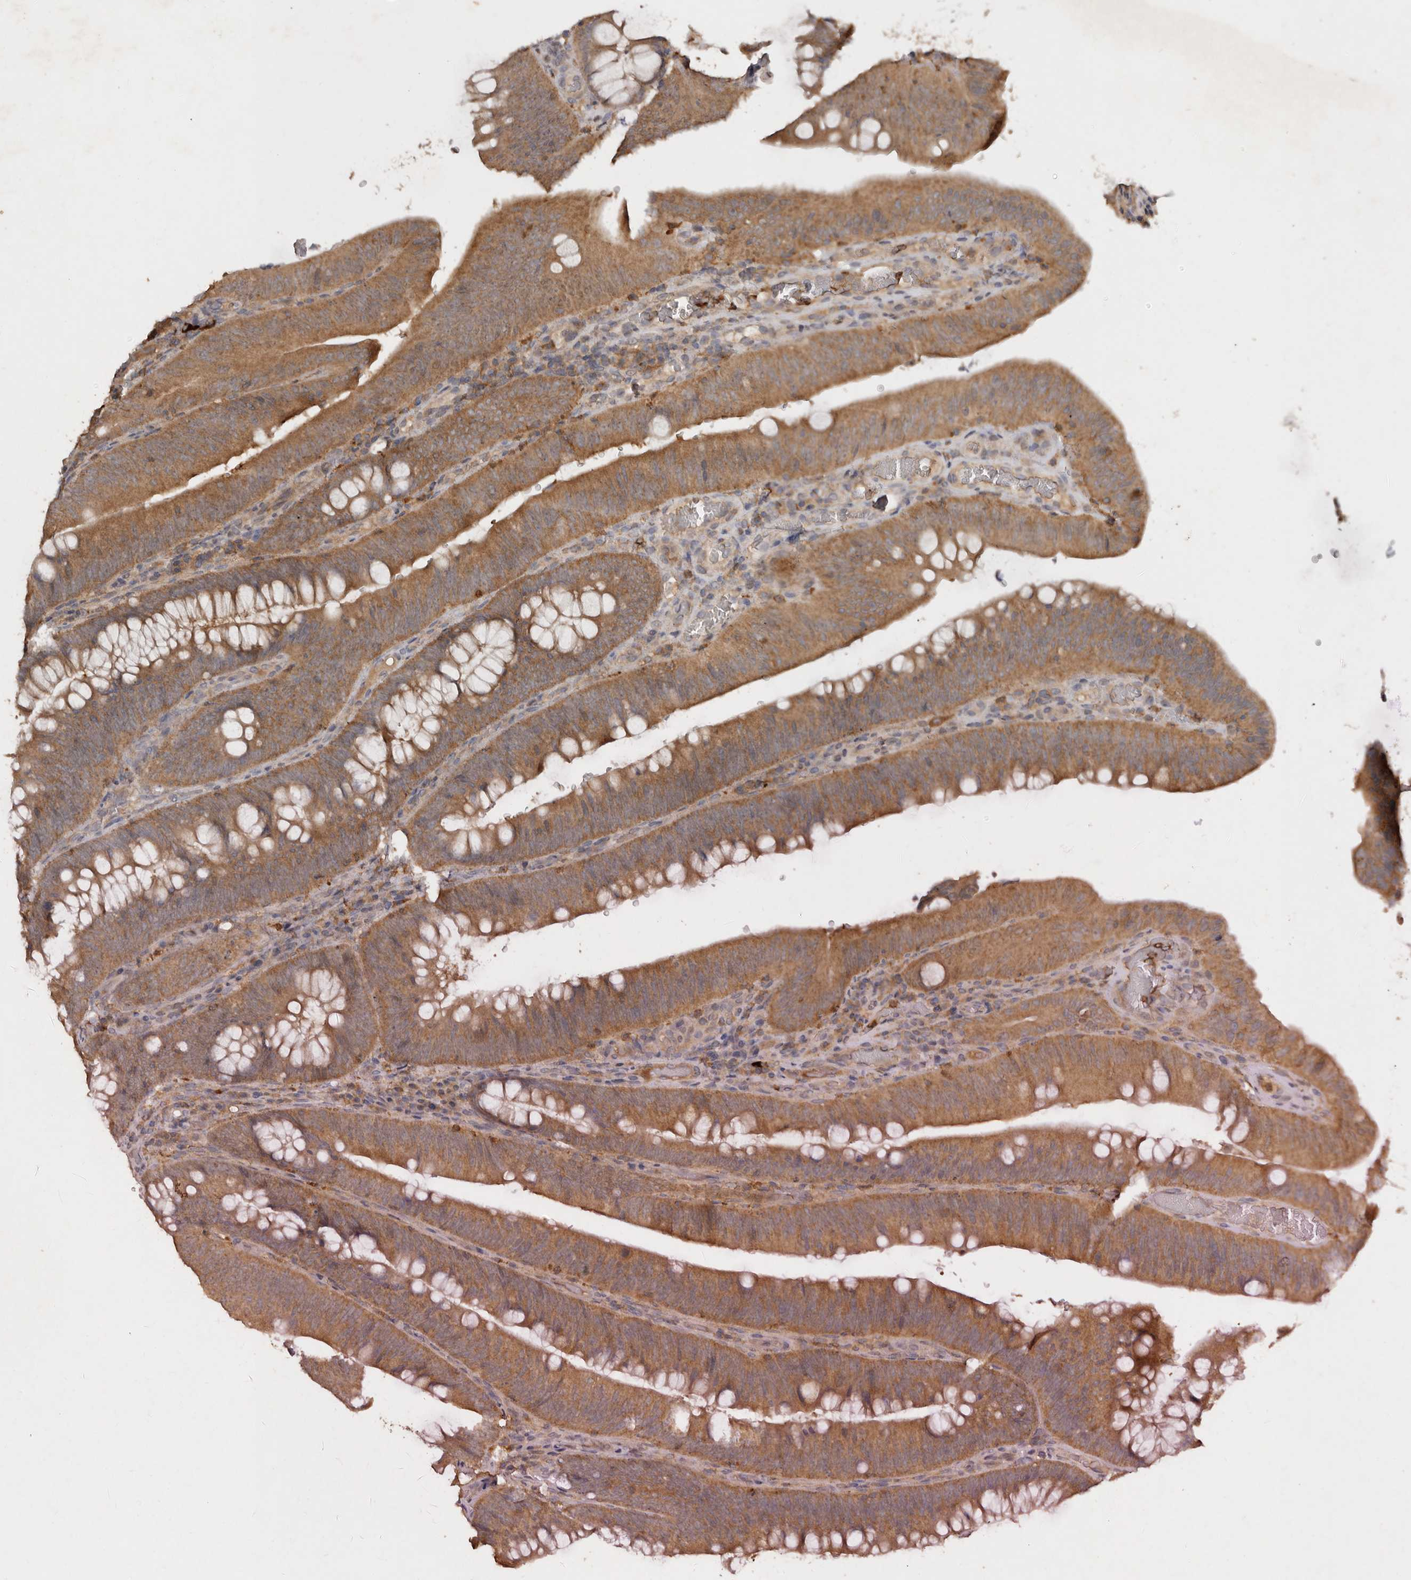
{"staining": {"intensity": "moderate", "quantity": ">75%", "location": "cytoplasmic/membranous"}, "tissue": "colorectal cancer", "cell_type": "Tumor cells", "image_type": "cancer", "snomed": [{"axis": "morphology", "description": "Normal tissue, NOS"}, {"axis": "topography", "description": "Colon"}], "caption": "DAB immunohistochemical staining of colorectal cancer demonstrates moderate cytoplasmic/membranous protein expression in approximately >75% of tumor cells.", "gene": "EDEM1", "patient": {"sex": "female", "age": 82}}